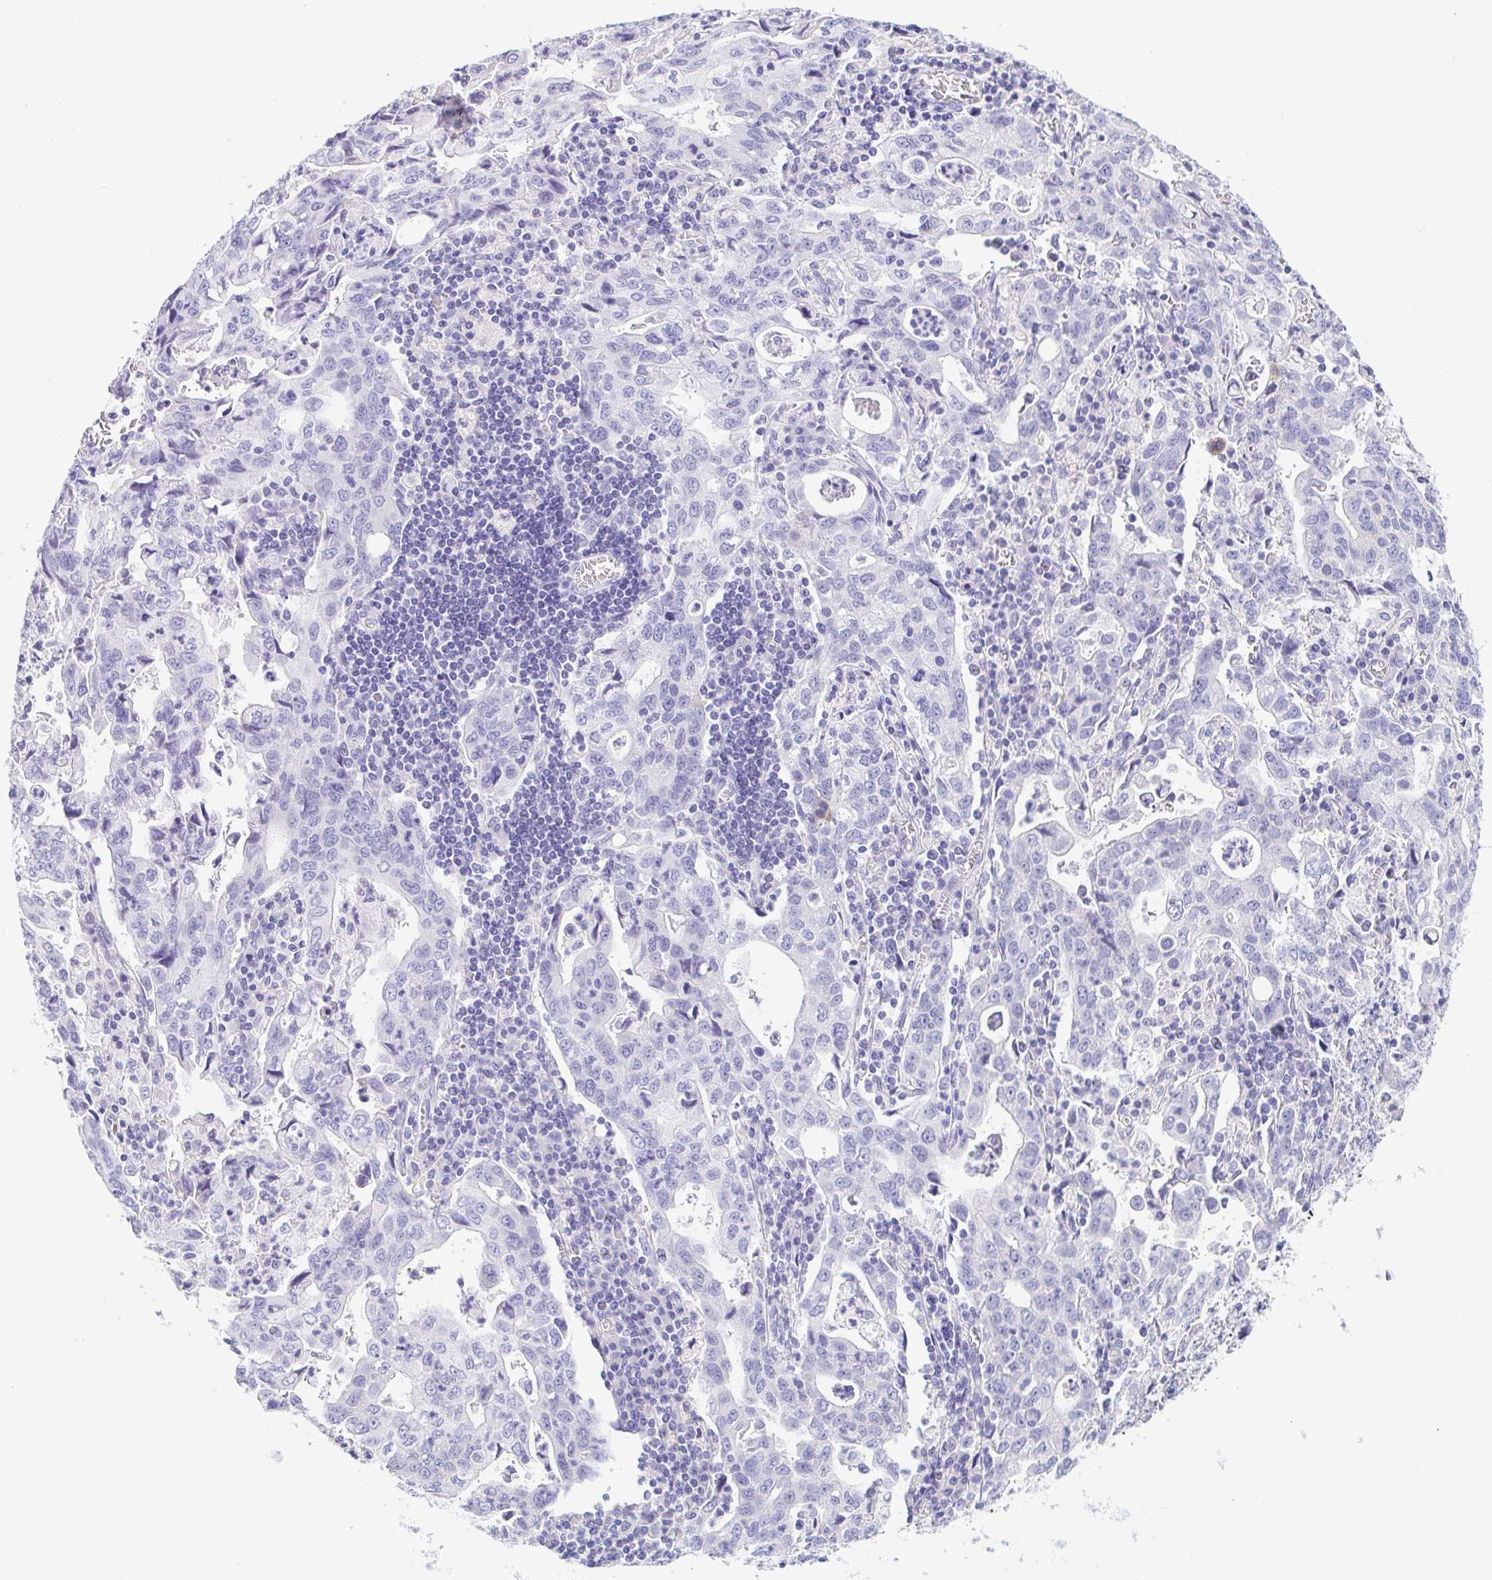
{"staining": {"intensity": "negative", "quantity": "none", "location": "none"}, "tissue": "stomach cancer", "cell_type": "Tumor cells", "image_type": "cancer", "snomed": [{"axis": "morphology", "description": "Adenocarcinoma, NOS"}, {"axis": "topography", "description": "Stomach, upper"}], "caption": "Tumor cells are negative for brown protein staining in stomach cancer. (Stains: DAB immunohistochemistry (IHC) with hematoxylin counter stain, Microscopy: brightfield microscopy at high magnification).", "gene": "TREH", "patient": {"sex": "male", "age": 85}}